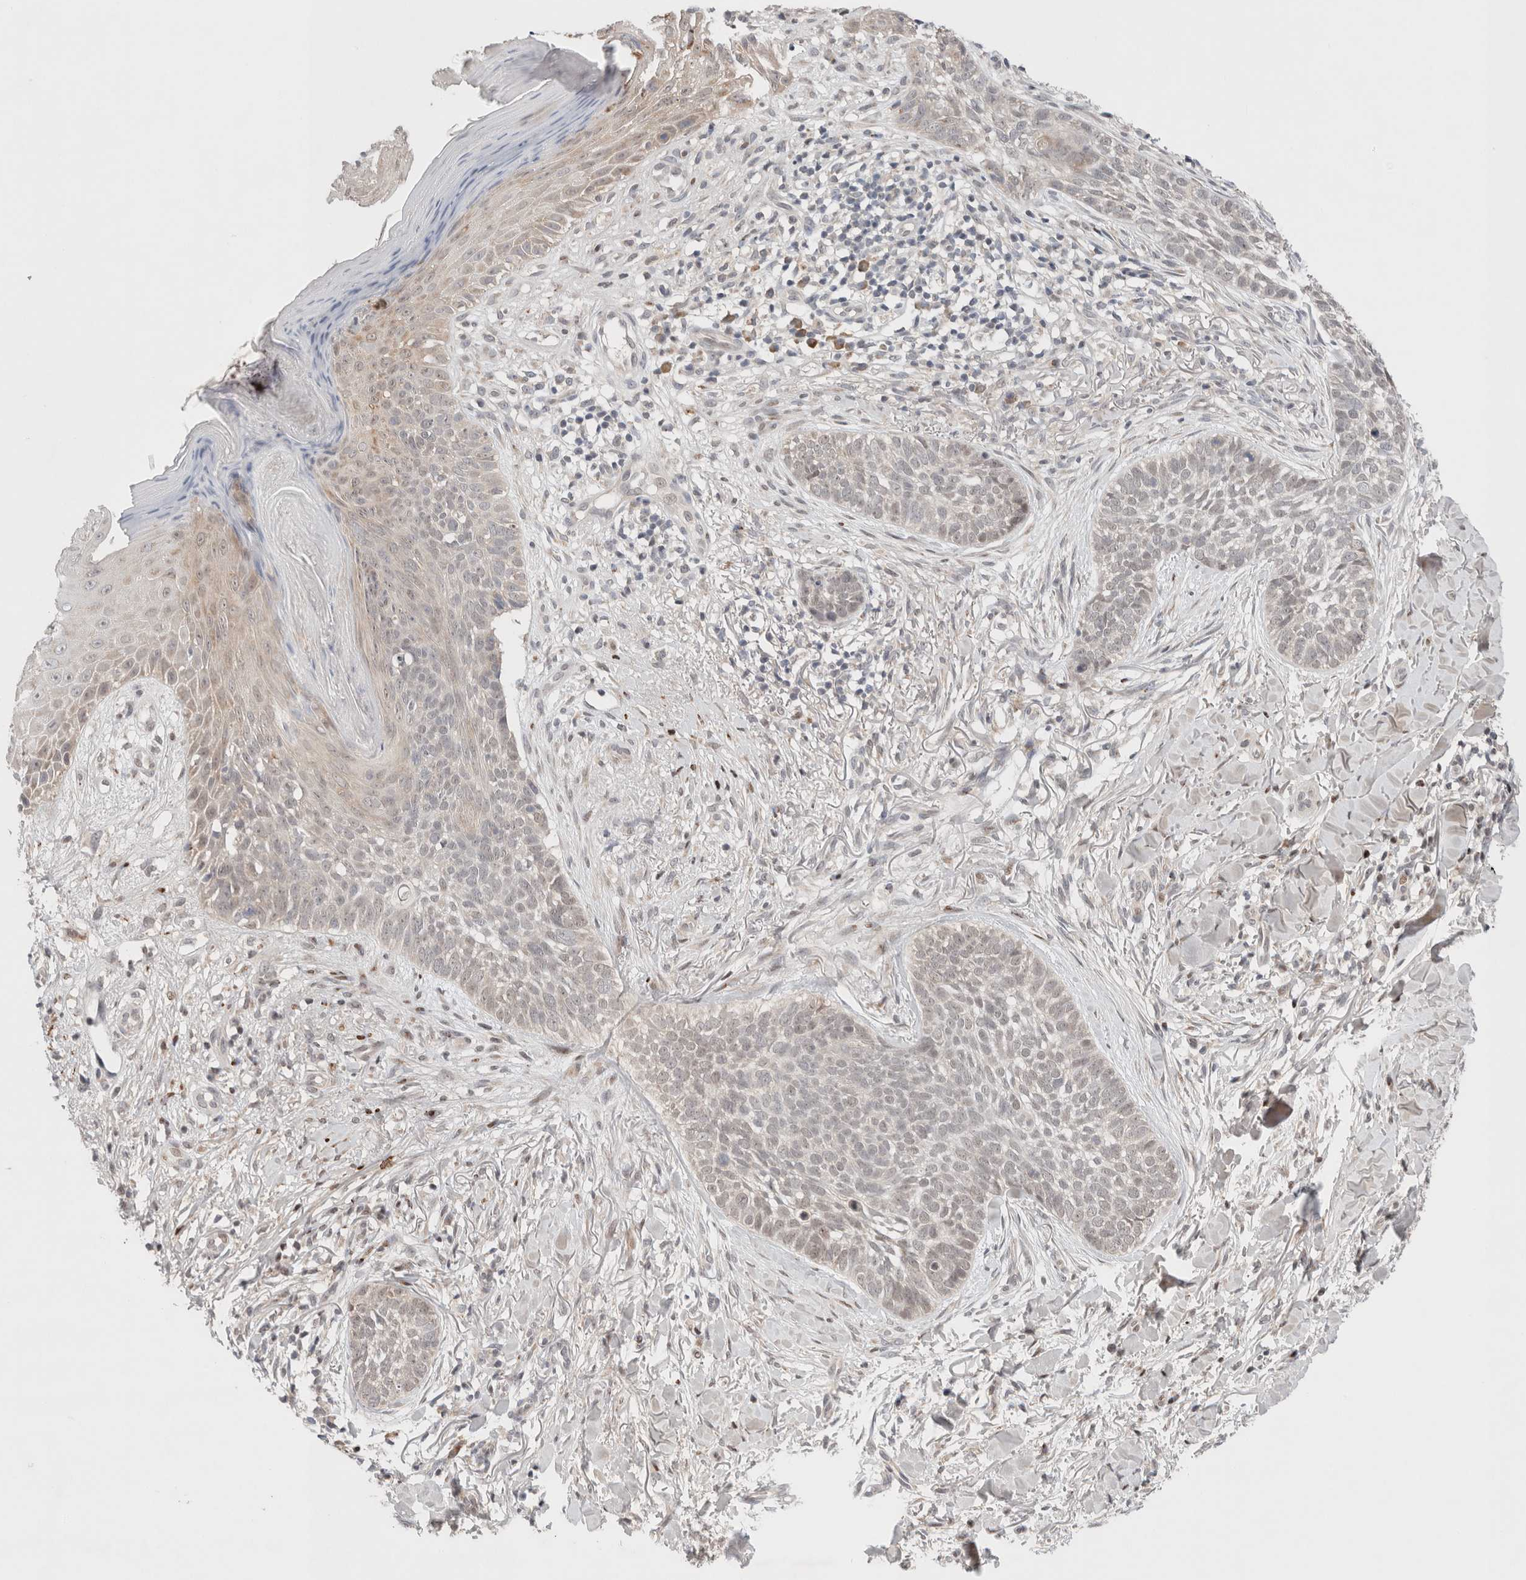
{"staining": {"intensity": "negative", "quantity": "none", "location": "none"}, "tissue": "skin cancer", "cell_type": "Tumor cells", "image_type": "cancer", "snomed": [{"axis": "morphology", "description": "Normal tissue, NOS"}, {"axis": "morphology", "description": "Basal cell carcinoma"}, {"axis": "topography", "description": "Skin"}], "caption": "DAB (3,3'-diaminobenzidine) immunohistochemical staining of human skin cancer exhibits no significant expression in tumor cells. (Immunohistochemistry (ihc), brightfield microscopy, high magnification).", "gene": "ERI3", "patient": {"sex": "male", "age": 67}}